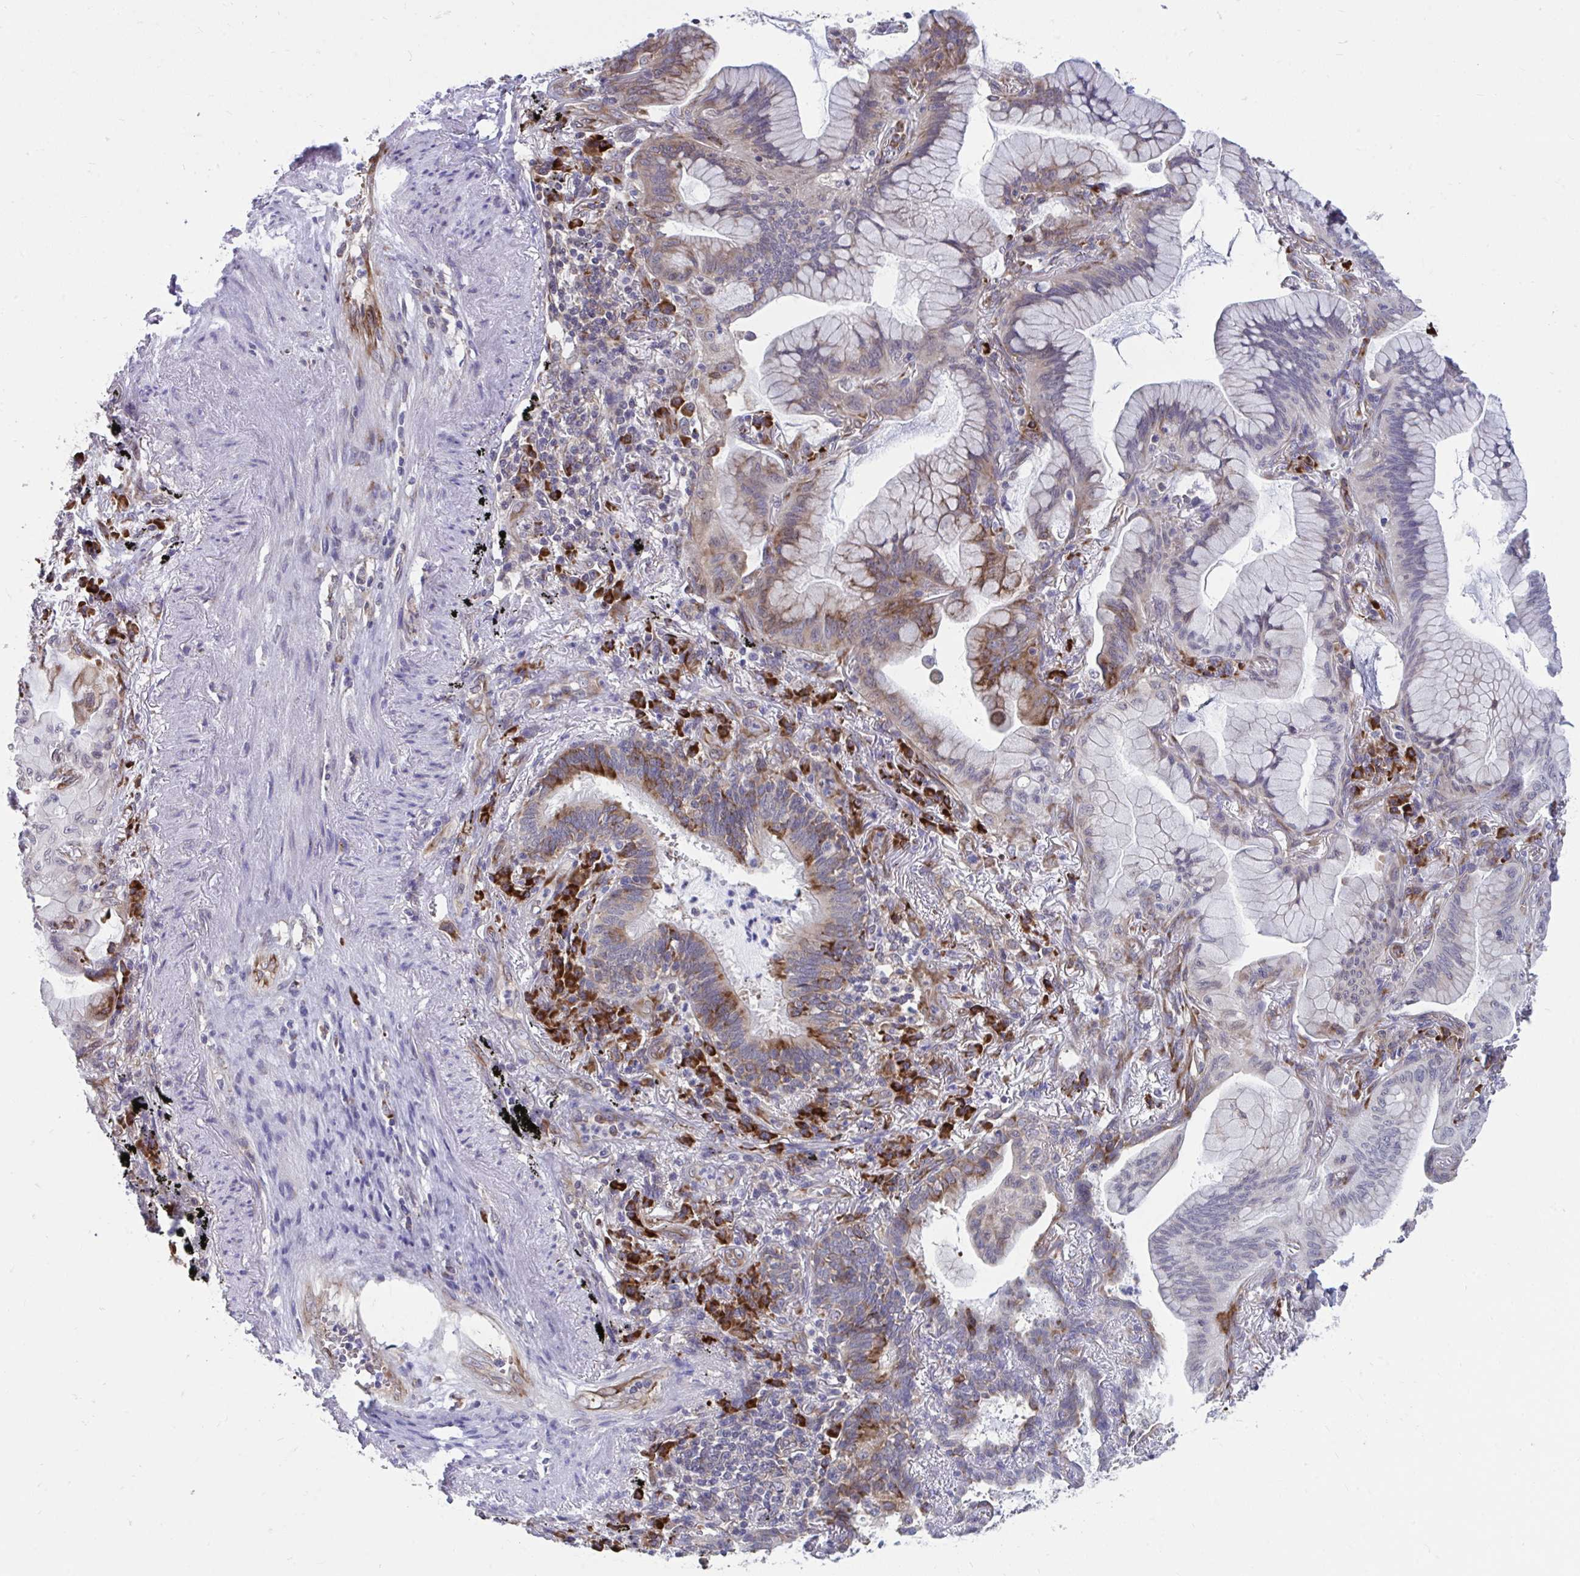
{"staining": {"intensity": "moderate", "quantity": "<25%", "location": "cytoplasmic/membranous"}, "tissue": "lung cancer", "cell_type": "Tumor cells", "image_type": "cancer", "snomed": [{"axis": "morphology", "description": "Adenocarcinoma, NOS"}, {"axis": "topography", "description": "Lung"}], "caption": "Brown immunohistochemical staining in human adenocarcinoma (lung) exhibits moderate cytoplasmic/membranous positivity in about <25% of tumor cells. The staining was performed using DAB (3,3'-diaminobenzidine), with brown indicating positive protein expression. Nuclei are stained blue with hematoxylin.", "gene": "SELENON", "patient": {"sex": "male", "age": 77}}